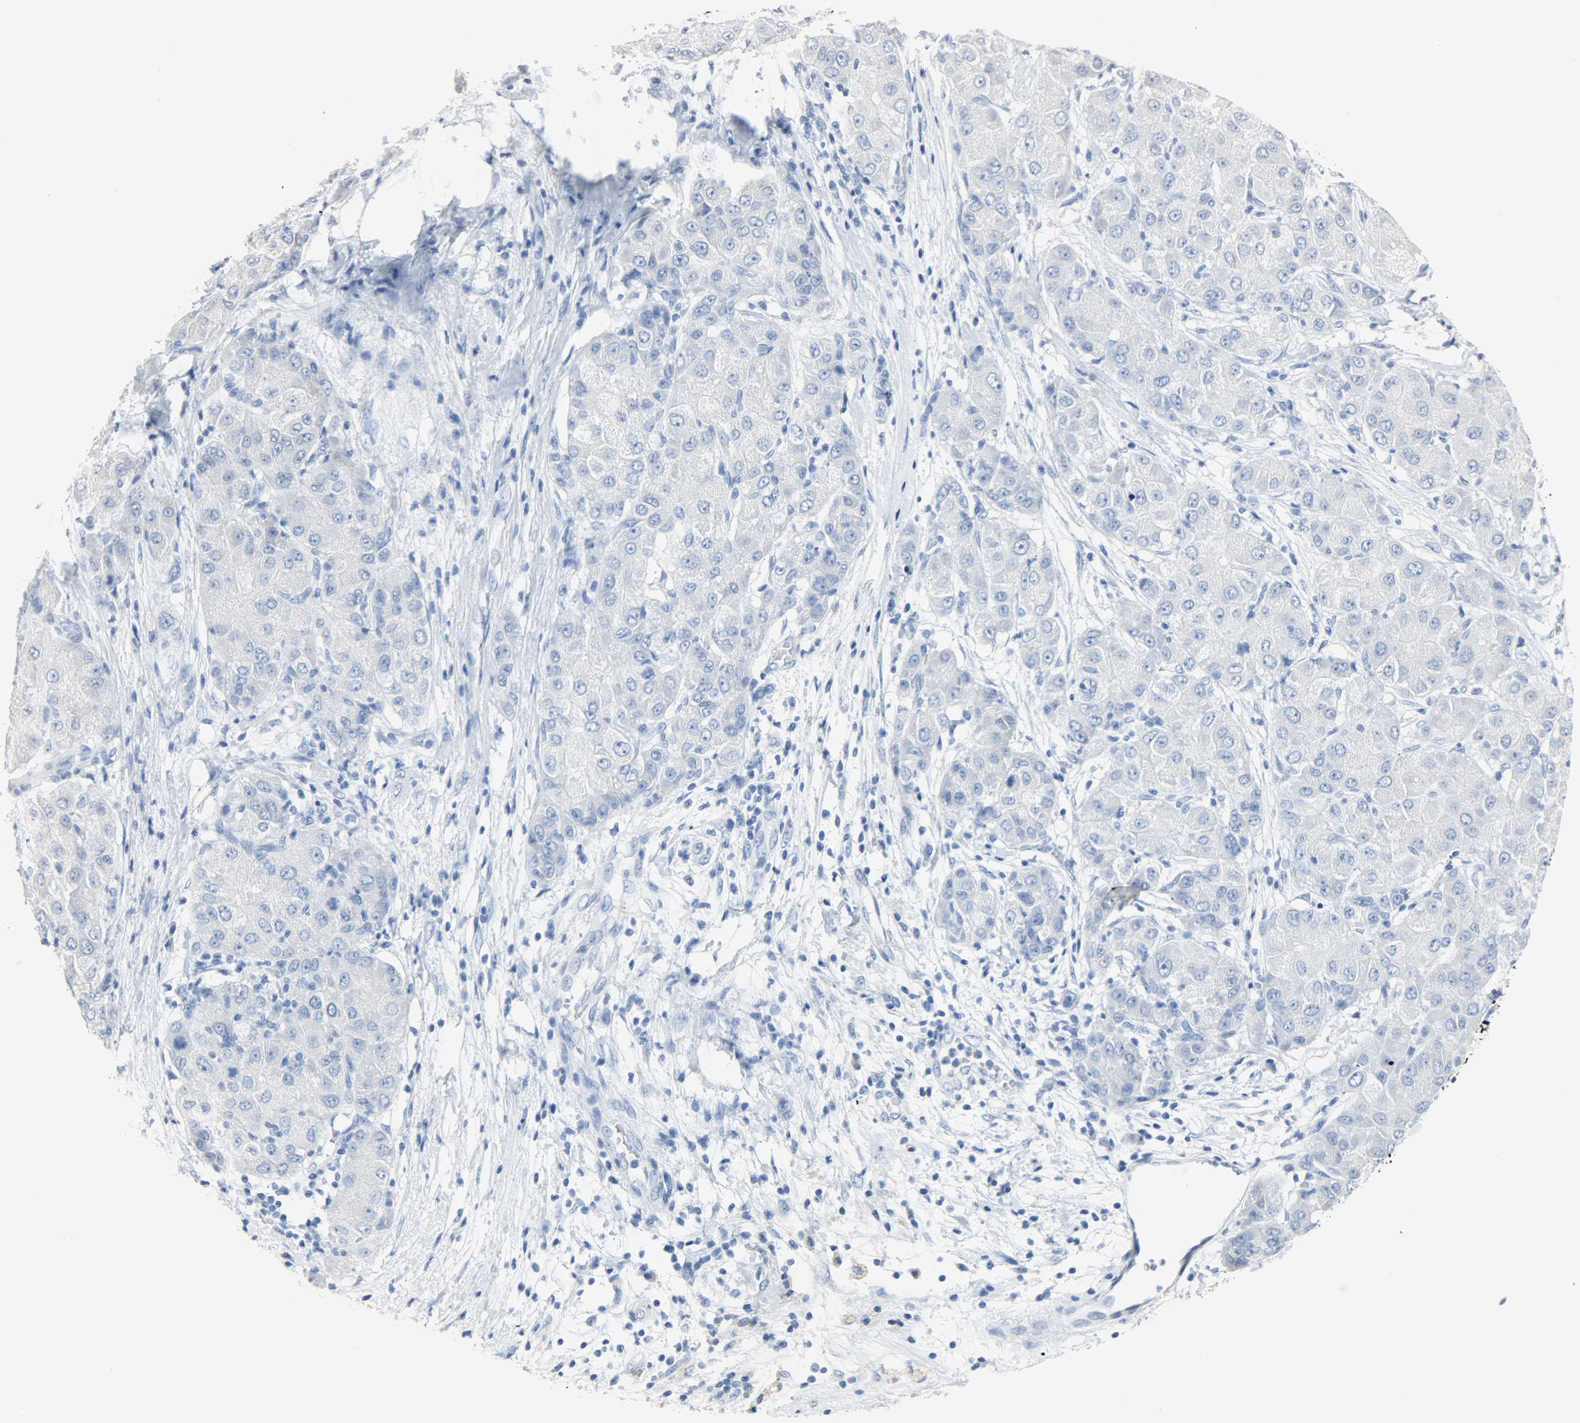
{"staining": {"intensity": "negative", "quantity": "none", "location": "none"}, "tissue": "liver cancer", "cell_type": "Tumor cells", "image_type": "cancer", "snomed": [{"axis": "morphology", "description": "Carcinoma, Hepatocellular, NOS"}, {"axis": "topography", "description": "Liver"}], "caption": "Hepatocellular carcinoma (liver) was stained to show a protein in brown. There is no significant staining in tumor cells.", "gene": "CA3", "patient": {"sex": "male", "age": 80}}